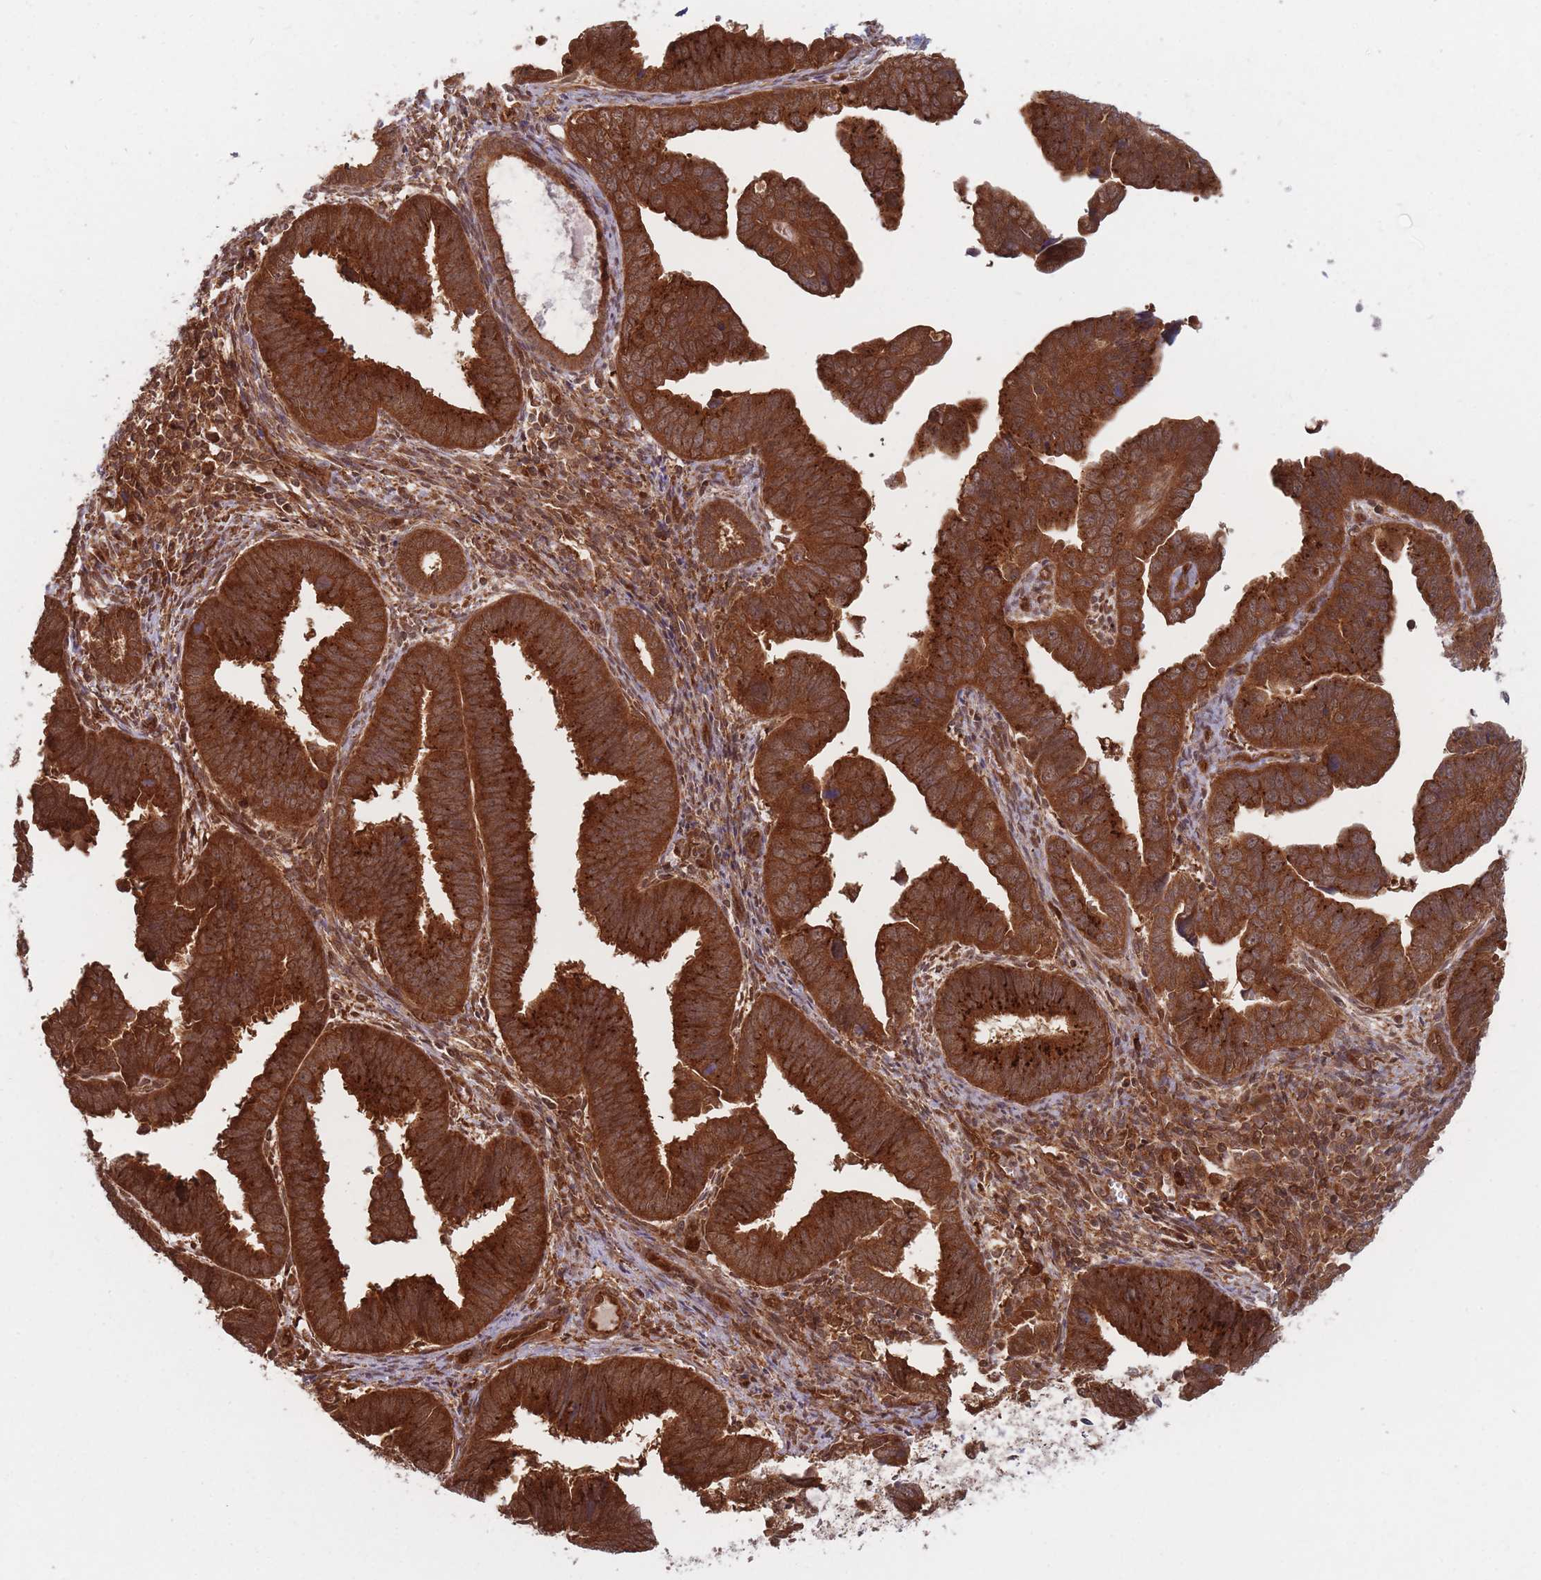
{"staining": {"intensity": "strong", "quantity": ">75%", "location": "cytoplasmic/membranous"}, "tissue": "endometrial cancer", "cell_type": "Tumor cells", "image_type": "cancer", "snomed": [{"axis": "morphology", "description": "Adenocarcinoma, NOS"}, {"axis": "topography", "description": "Endometrium"}], "caption": "The photomicrograph displays a brown stain indicating the presence of a protein in the cytoplasmic/membranous of tumor cells in endometrial cancer.", "gene": "PODXL2", "patient": {"sex": "female", "age": 75}}